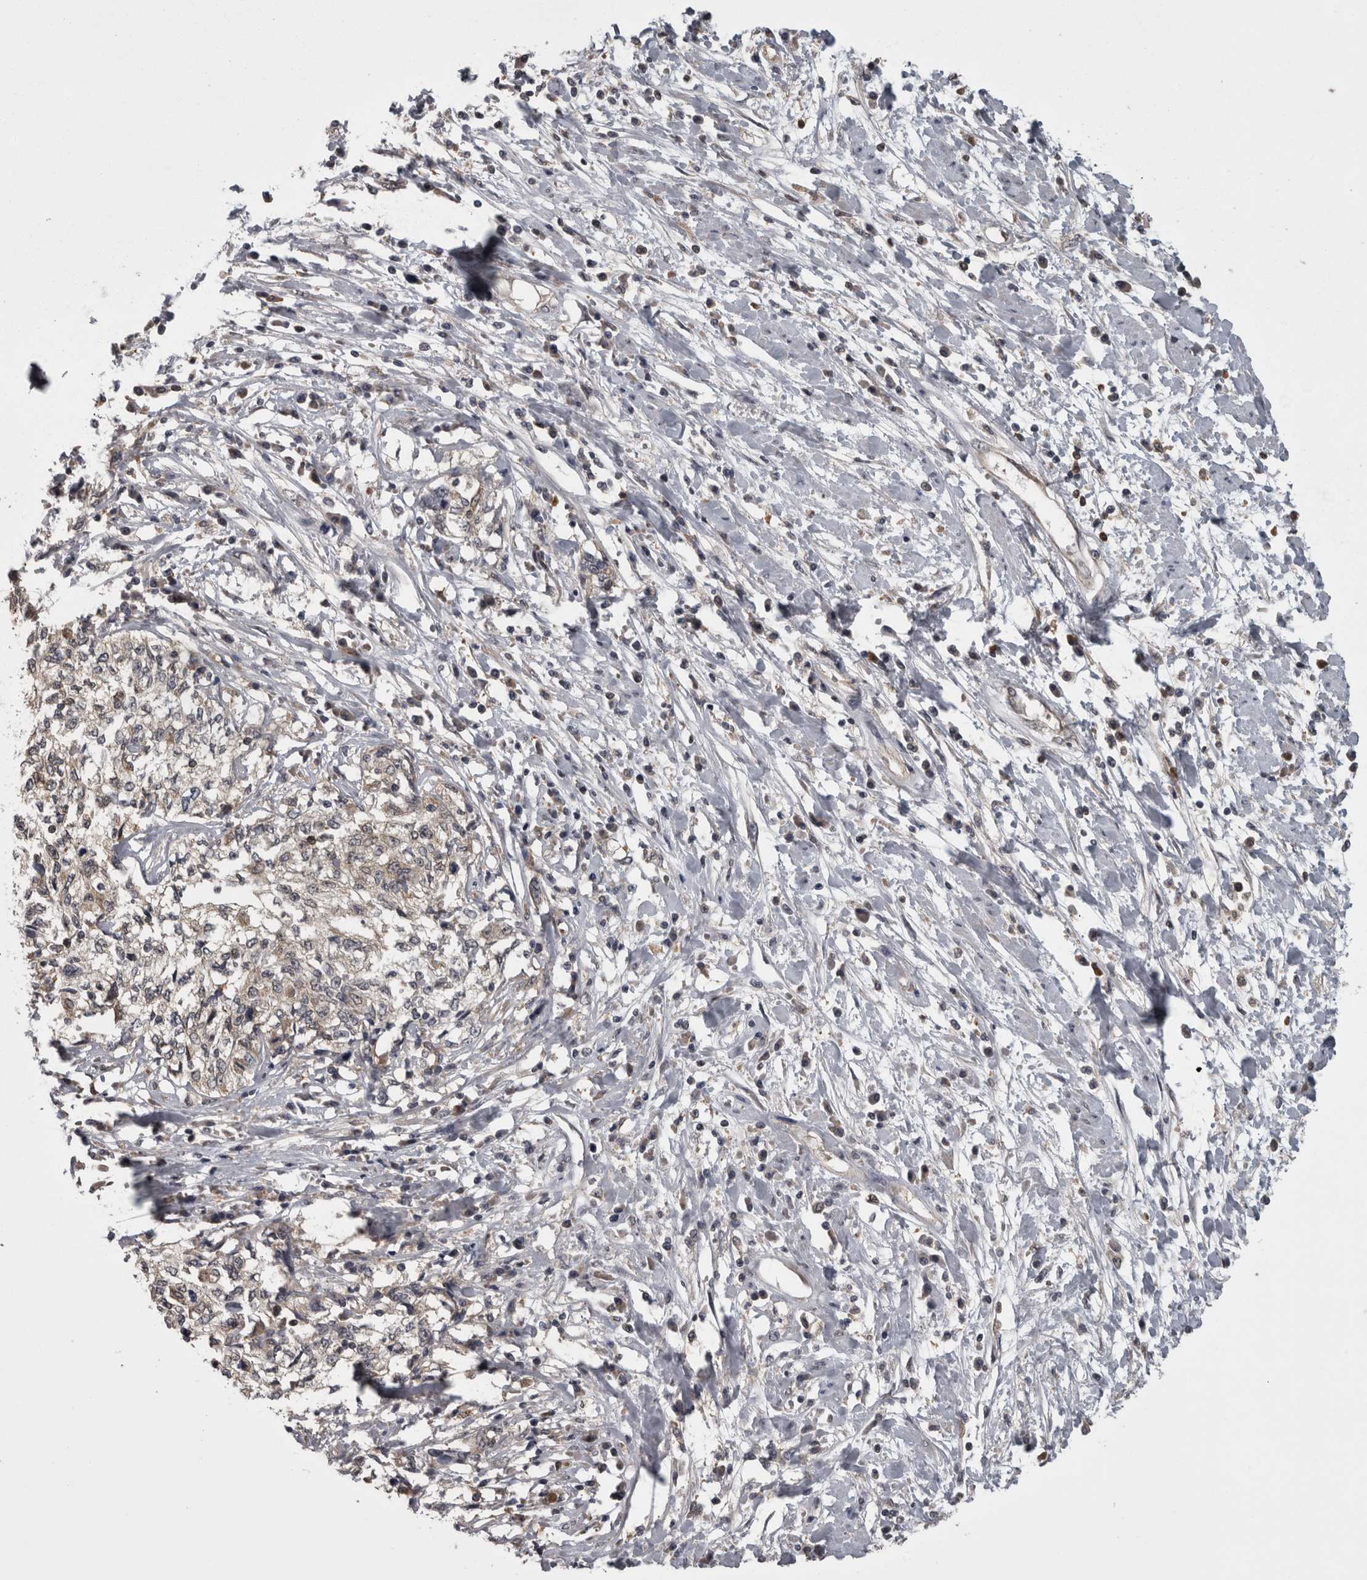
{"staining": {"intensity": "weak", "quantity": "25%-75%", "location": "cytoplasmic/membranous"}, "tissue": "cervical cancer", "cell_type": "Tumor cells", "image_type": "cancer", "snomed": [{"axis": "morphology", "description": "Squamous cell carcinoma, NOS"}, {"axis": "topography", "description": "Cervix"}], "caption": "This image exhibits squamous cell carcinoma (cervical) stained with IHC to label a protein in brown. The cytoplasmic/membranous of tumor cells show weak positivity for the protein. Nuclei are counter-stained blue.", "gene": "APRT", "patient": {"sex": "female", "age": 57}}